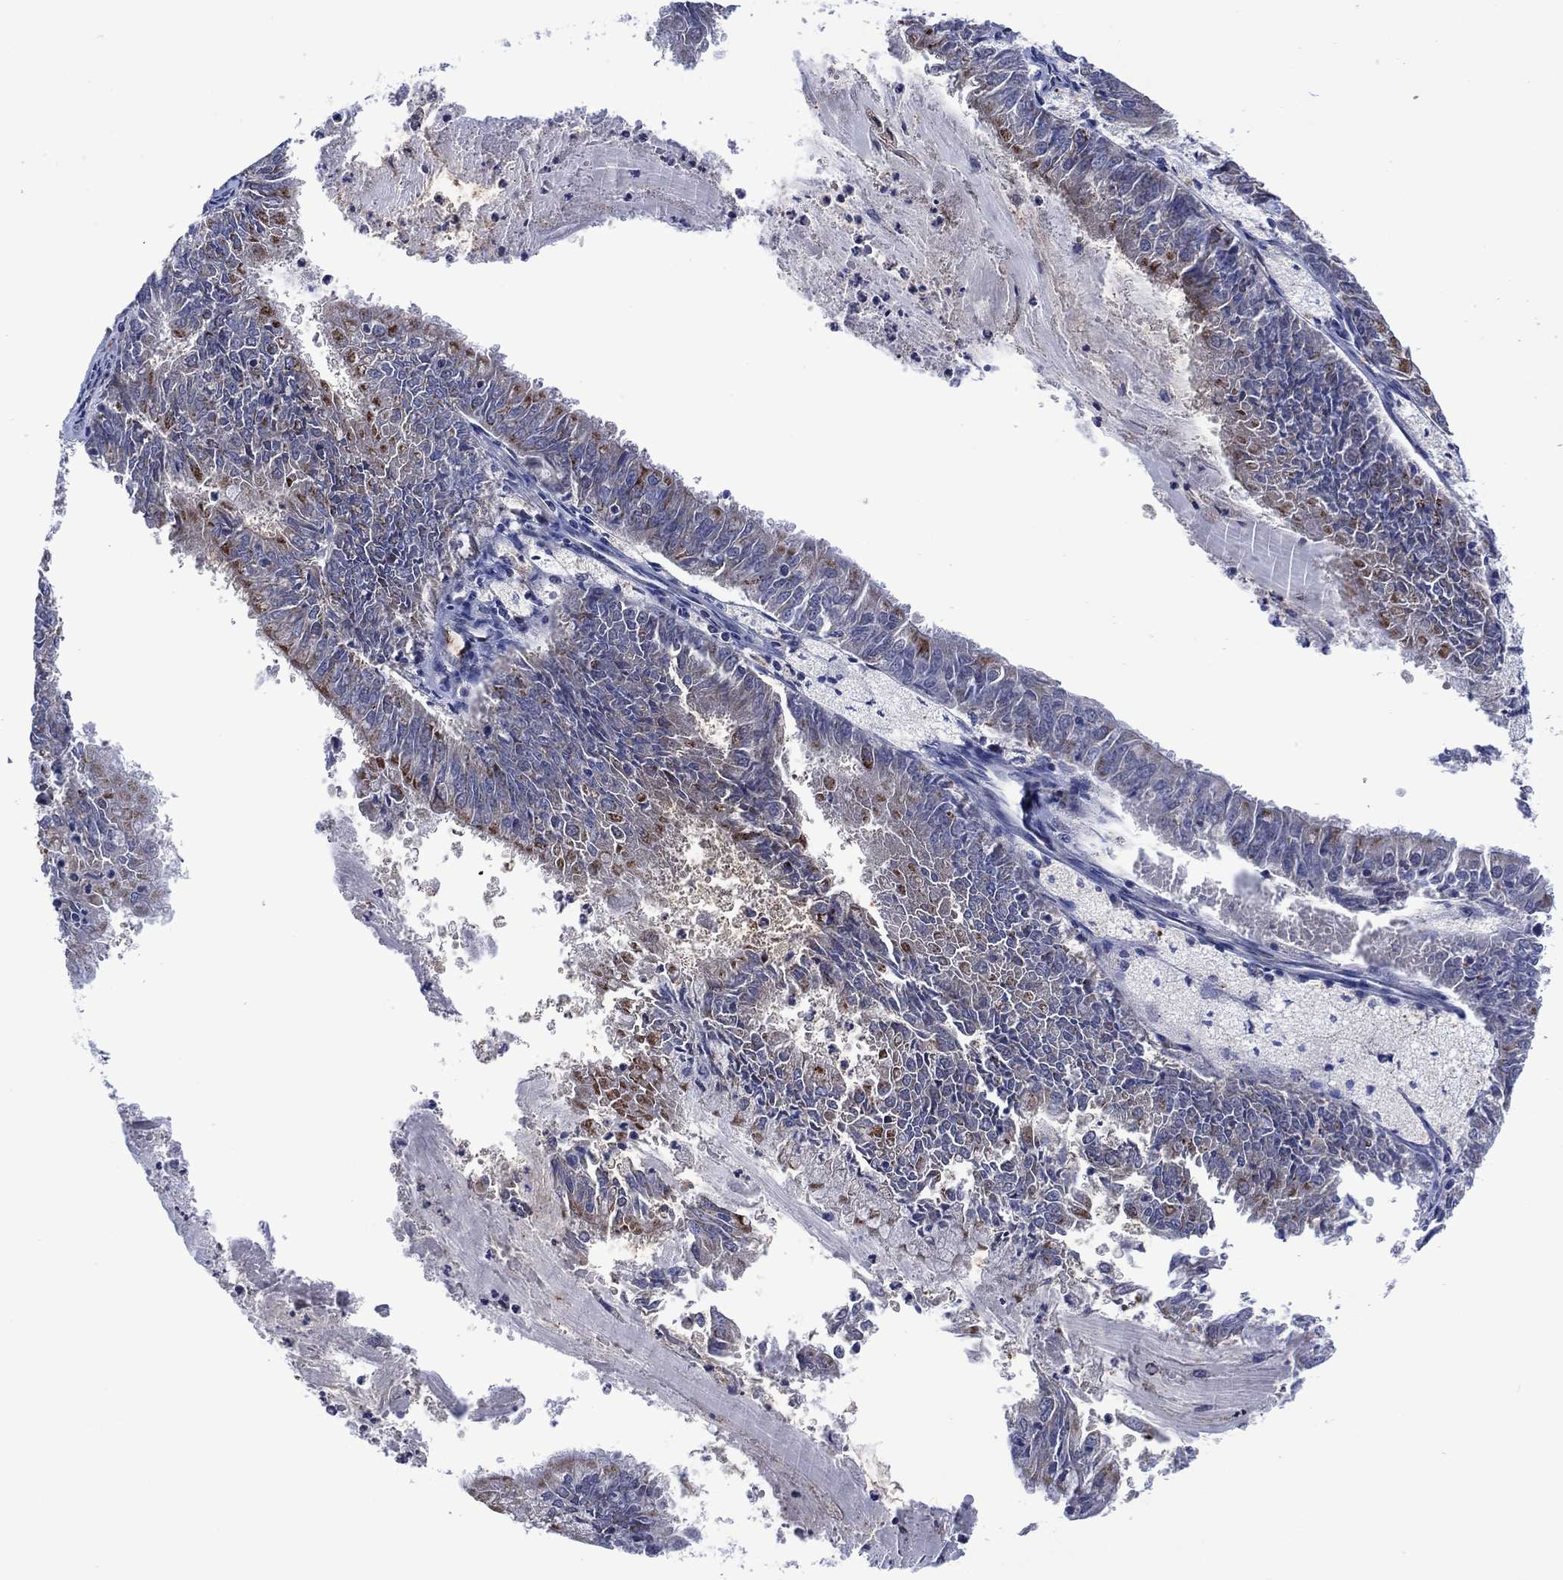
{"staining": {"intensity": "negative", "quantity": "none", "location": "none"}, "tissue": "endometrial cancer", "cell_type": "Tumor cells", "image_type": "cancer", "snomed": [{"axis": "morphology", "description": "Adenocarcinoma, NOS"}, {"axis": "topography", "description": "Endometrium"}], "caption": "An IHC photomicrograph of adenocarcinoma (endometrial) is shown. There is no staining in tumor cells of adenocarcinoma (endometrial).", "gene": "HTD2", "patient": {"sex": "female", "age": 57}}